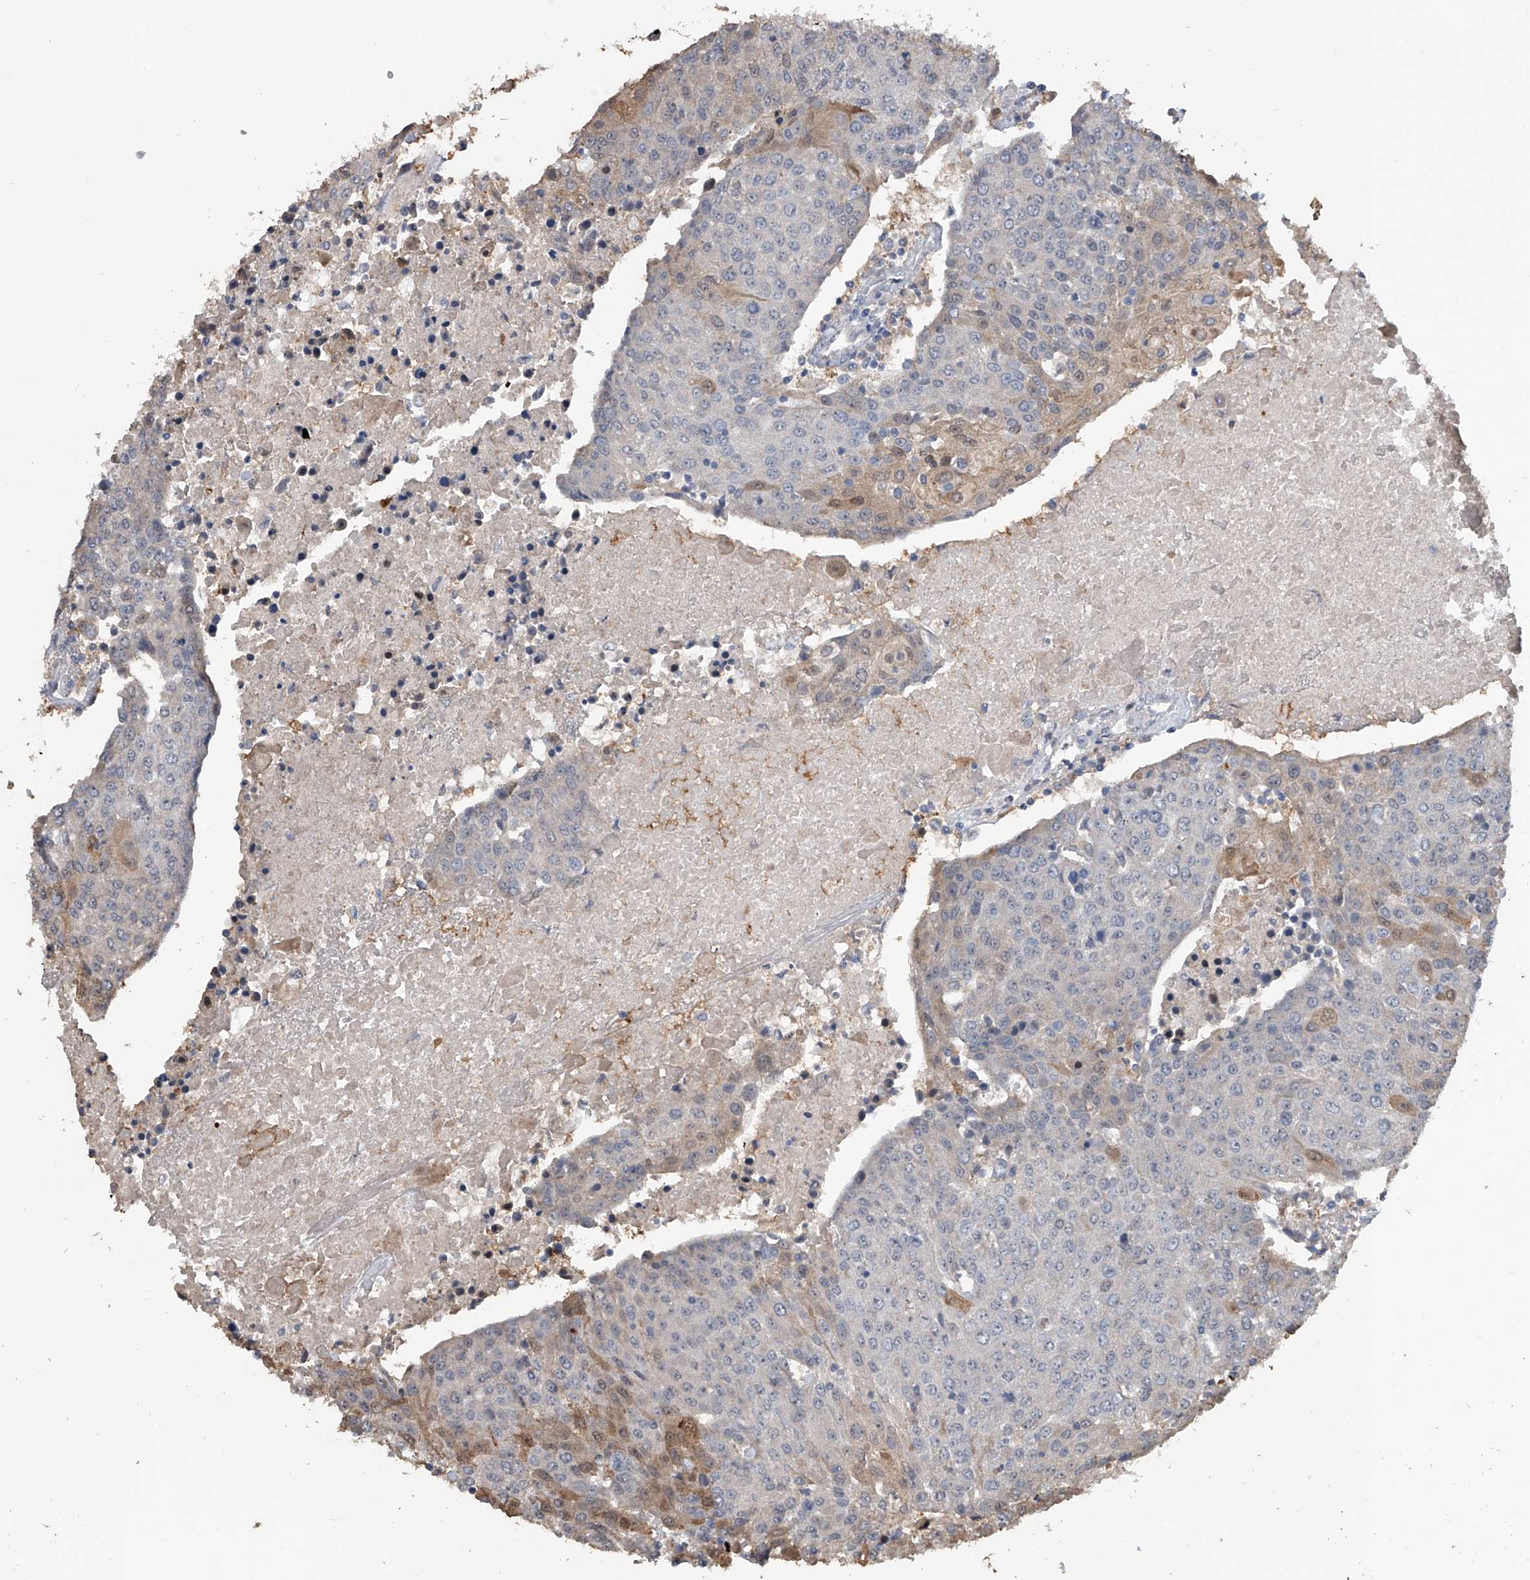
{"staining": {"intensity": "negative", "quantity": "none", "location": "none"}, "tissue": "urothelial cancer", "cell_type": "Tumor cells", "image_type": "cancer", "snomed": [{"axis": "morphology", "description": "Urothelial carcinoma, High grade"}, {"axis": "topography", "description": "Urinary bladder"}], "caption": "The photomicrograph demonstrates no significant expression in tumor cells of urothelial cancer.", "gene": "DOCK9", "patient": {"sex": "female", "age": 85}}